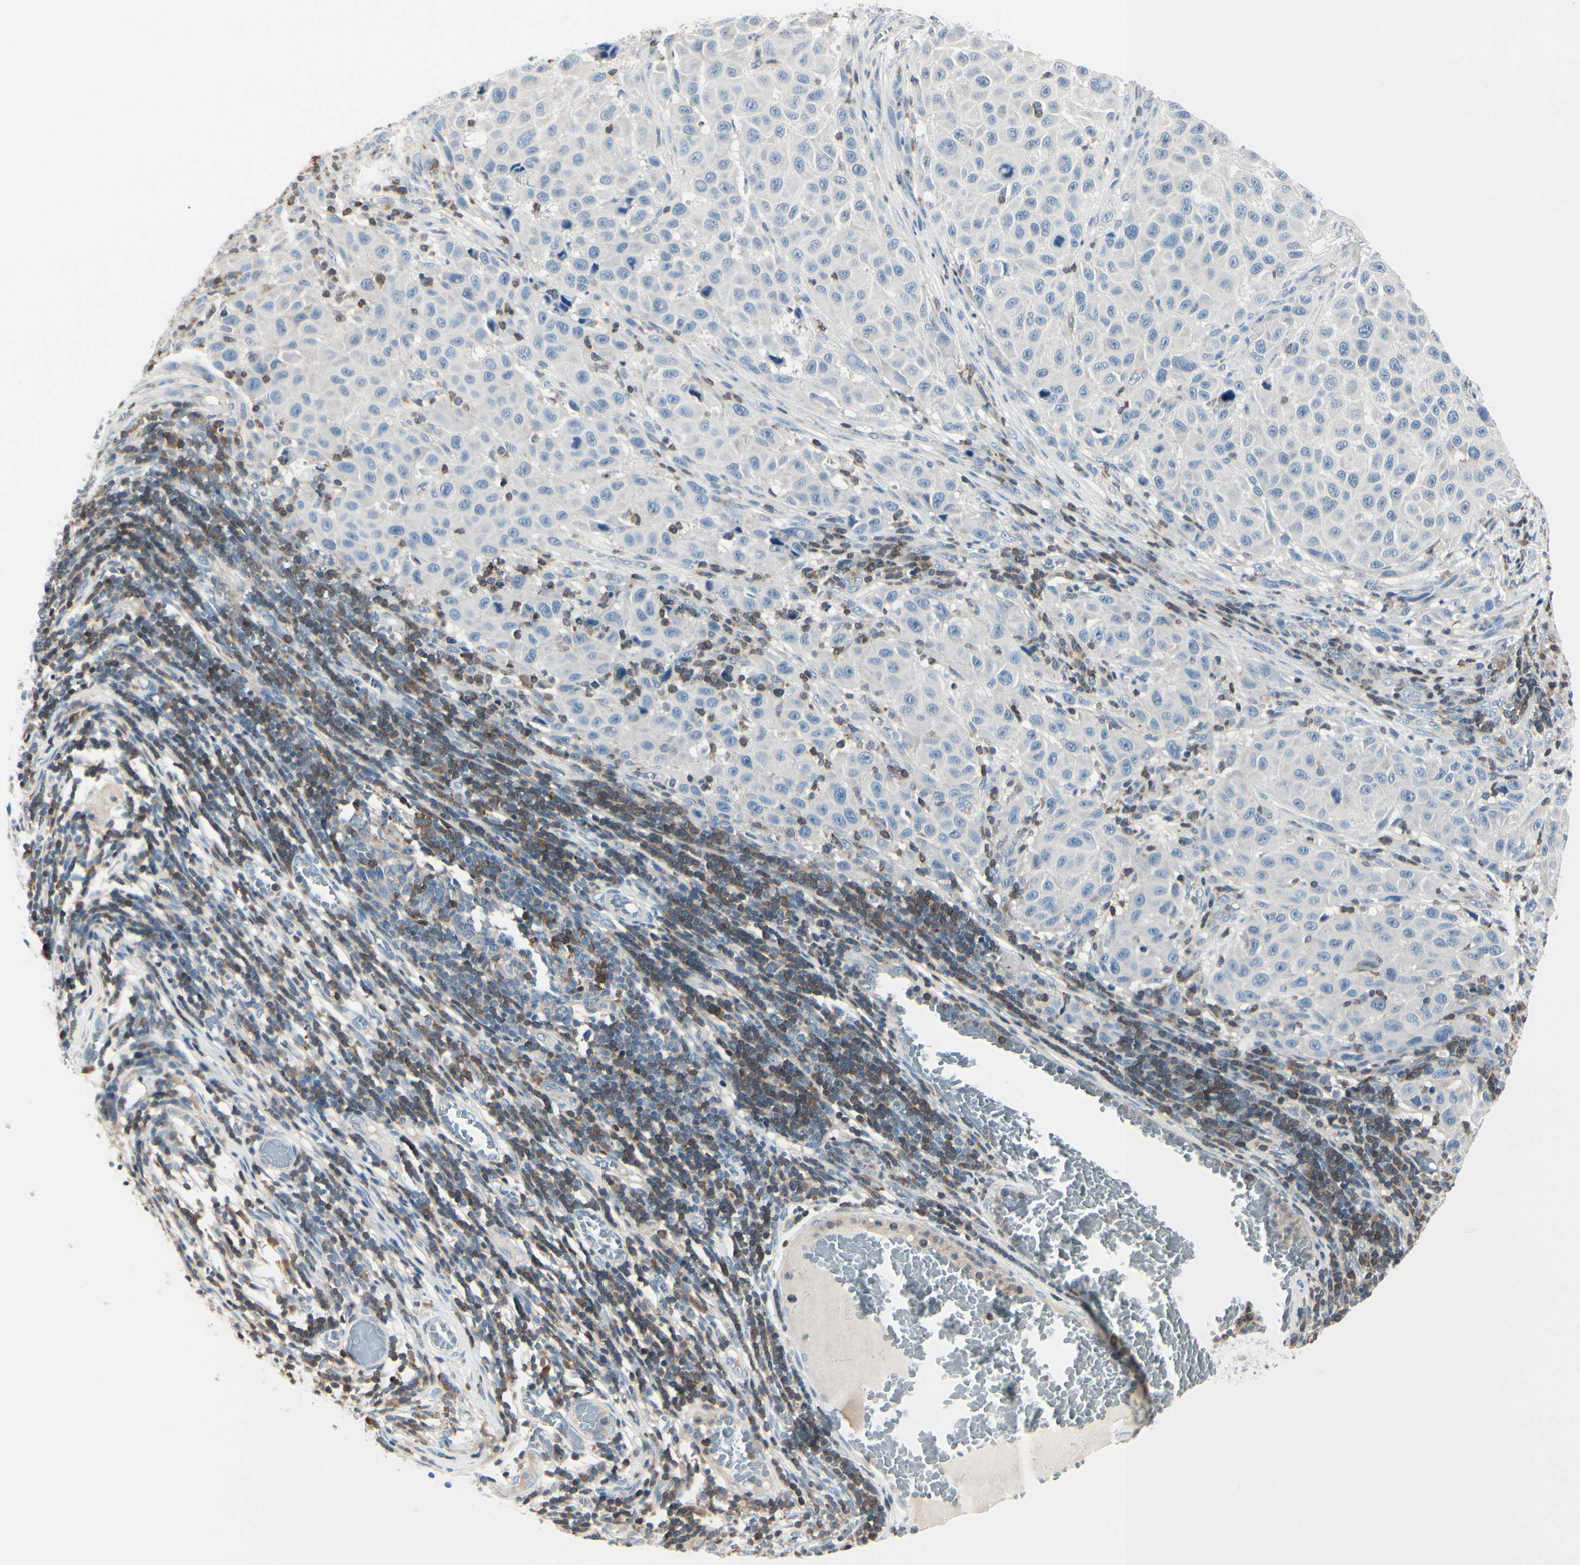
{"staining": {"intensity": "negative", "quantity": "none", "location": "none"}, "tissue": "melanoma", "cell_type": "Tumor cells", "image_type": "cancer", "snomed": [{"axis": "morphology", "description": "Malignant melanoma, Metastatic site"}, {"axis": "topography", "description": "Lymph node"}], "caption": "DAB immunohistochemical staining of melanoma exhibits no significant expression in tumor cells.", "gene": "SLC9A3R1", "patient": {"sex": "male", "age": 61}}